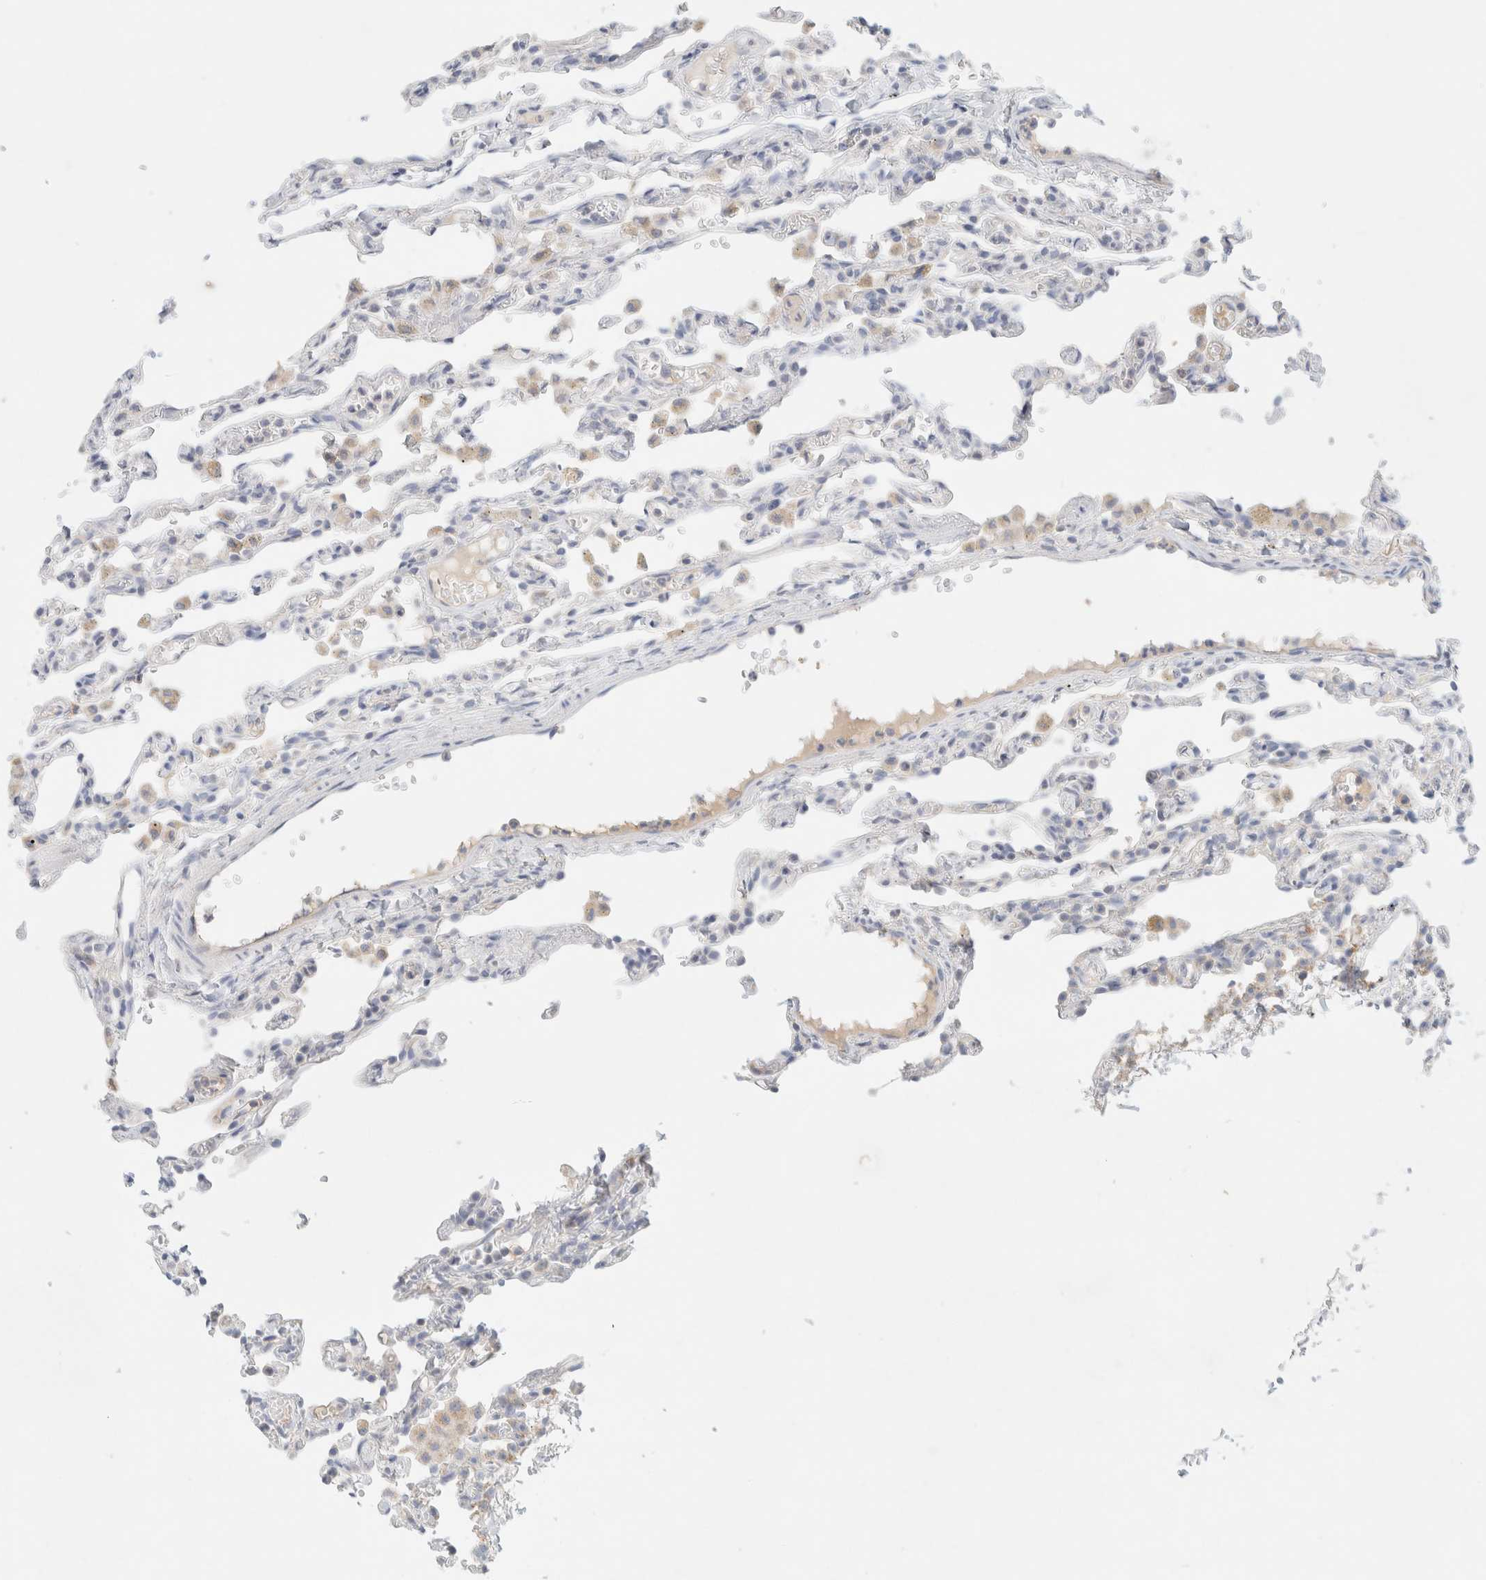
{"staining": {"intensity": "negative", "quantity": "none", "location": "none"}, "tissue": "lung", "cell_type": "Alveolar cells", "image_type": "normal", "snomed": [{"axis": "morphology", "description": "Normal tissue, NOS"}, {"axis": "topography", "description": "Lung"}], "caption": "Alveolar cells show no significant protein staining in benign lung. (DAB (3,3'-diaminobenzidine) immunohistochemistry visualized using brightfield microscopy, high magnification).", "gene": "HEXD", "patient": {"sex": "male", "age": 21}}